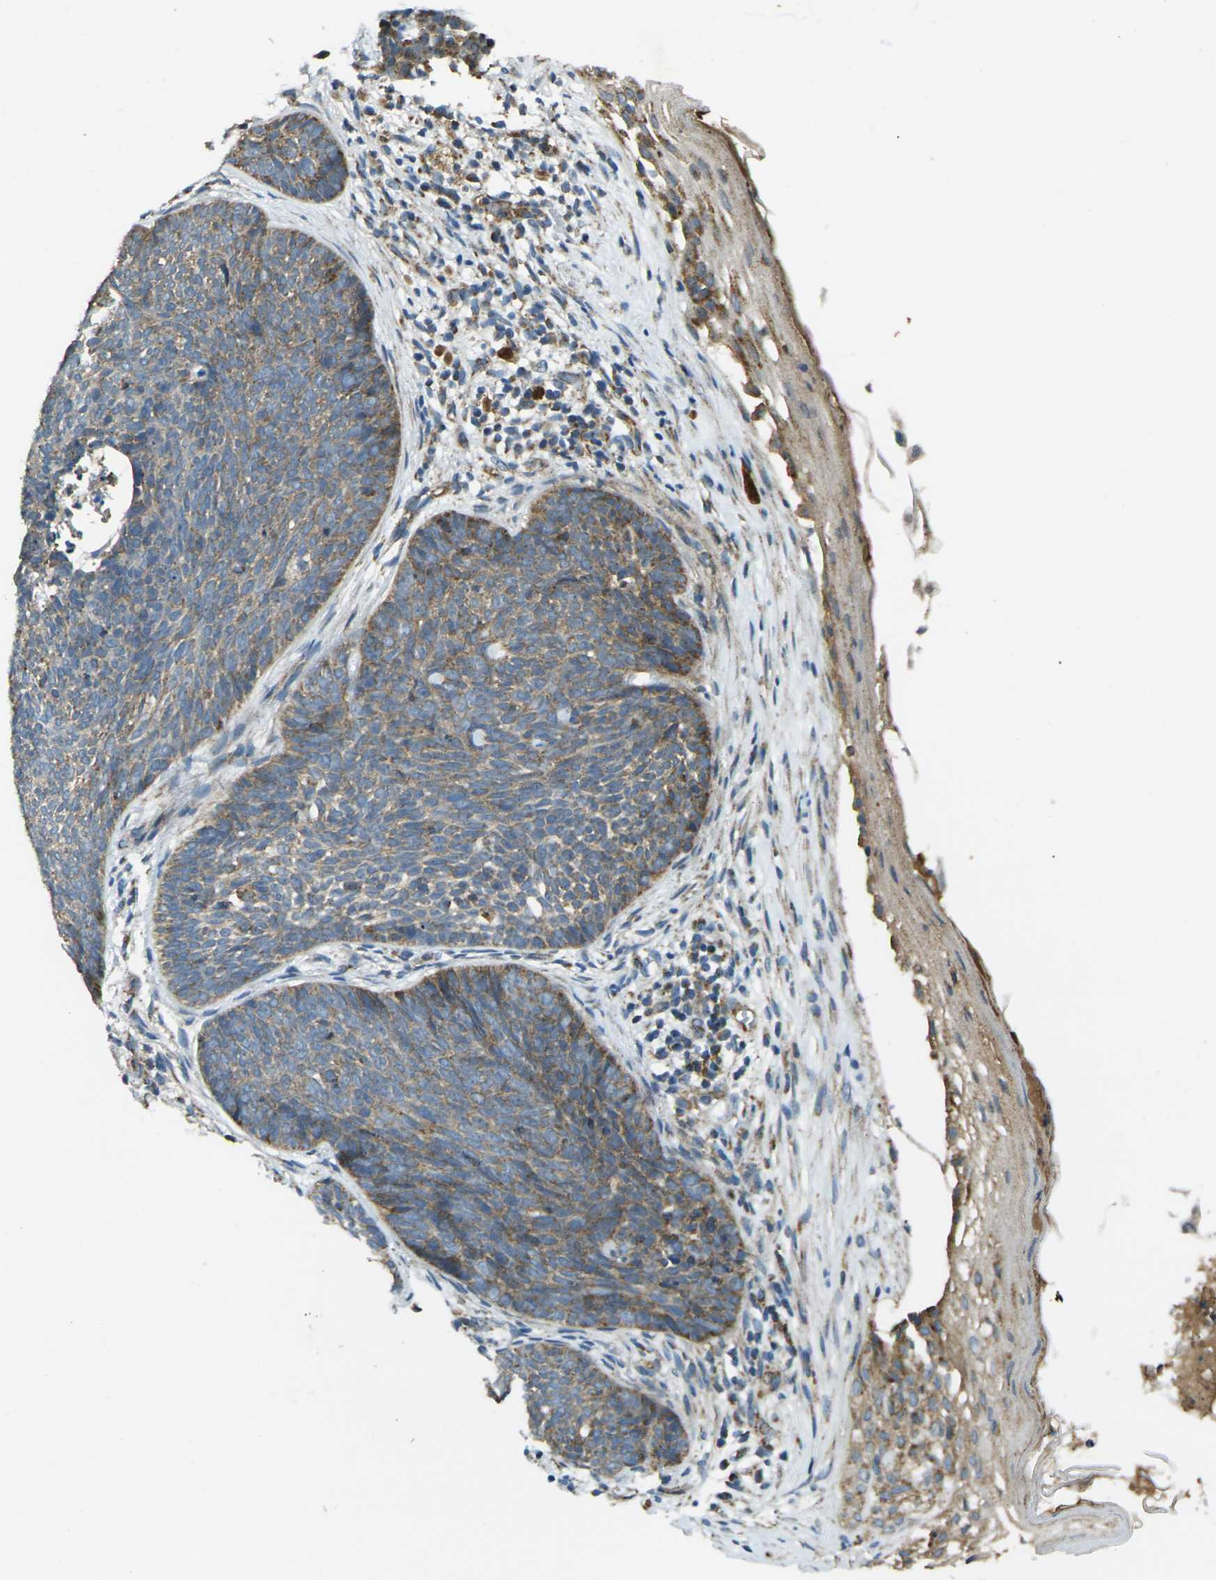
{"staining": {"intensity": "moderate", "quantity": ">75%", "location": "cytoplasmic/membranous"}, "tissue": "skin cancer", "cell_type": "Tumor cells", "image_type": "cancer", "snomed": [{"axis": "morphology", "description": "Basal cell carcinoma"}, {"axis": "topography", "description": "Skin"}], "caption": "A brown stain shows moderate cytoplasmic/membranous expression of a protein in human skin cancer (basal cell carcinoma) tumor cells.", "gene": "IGF1R", "patient": {"sex": "female", "age": 70}}